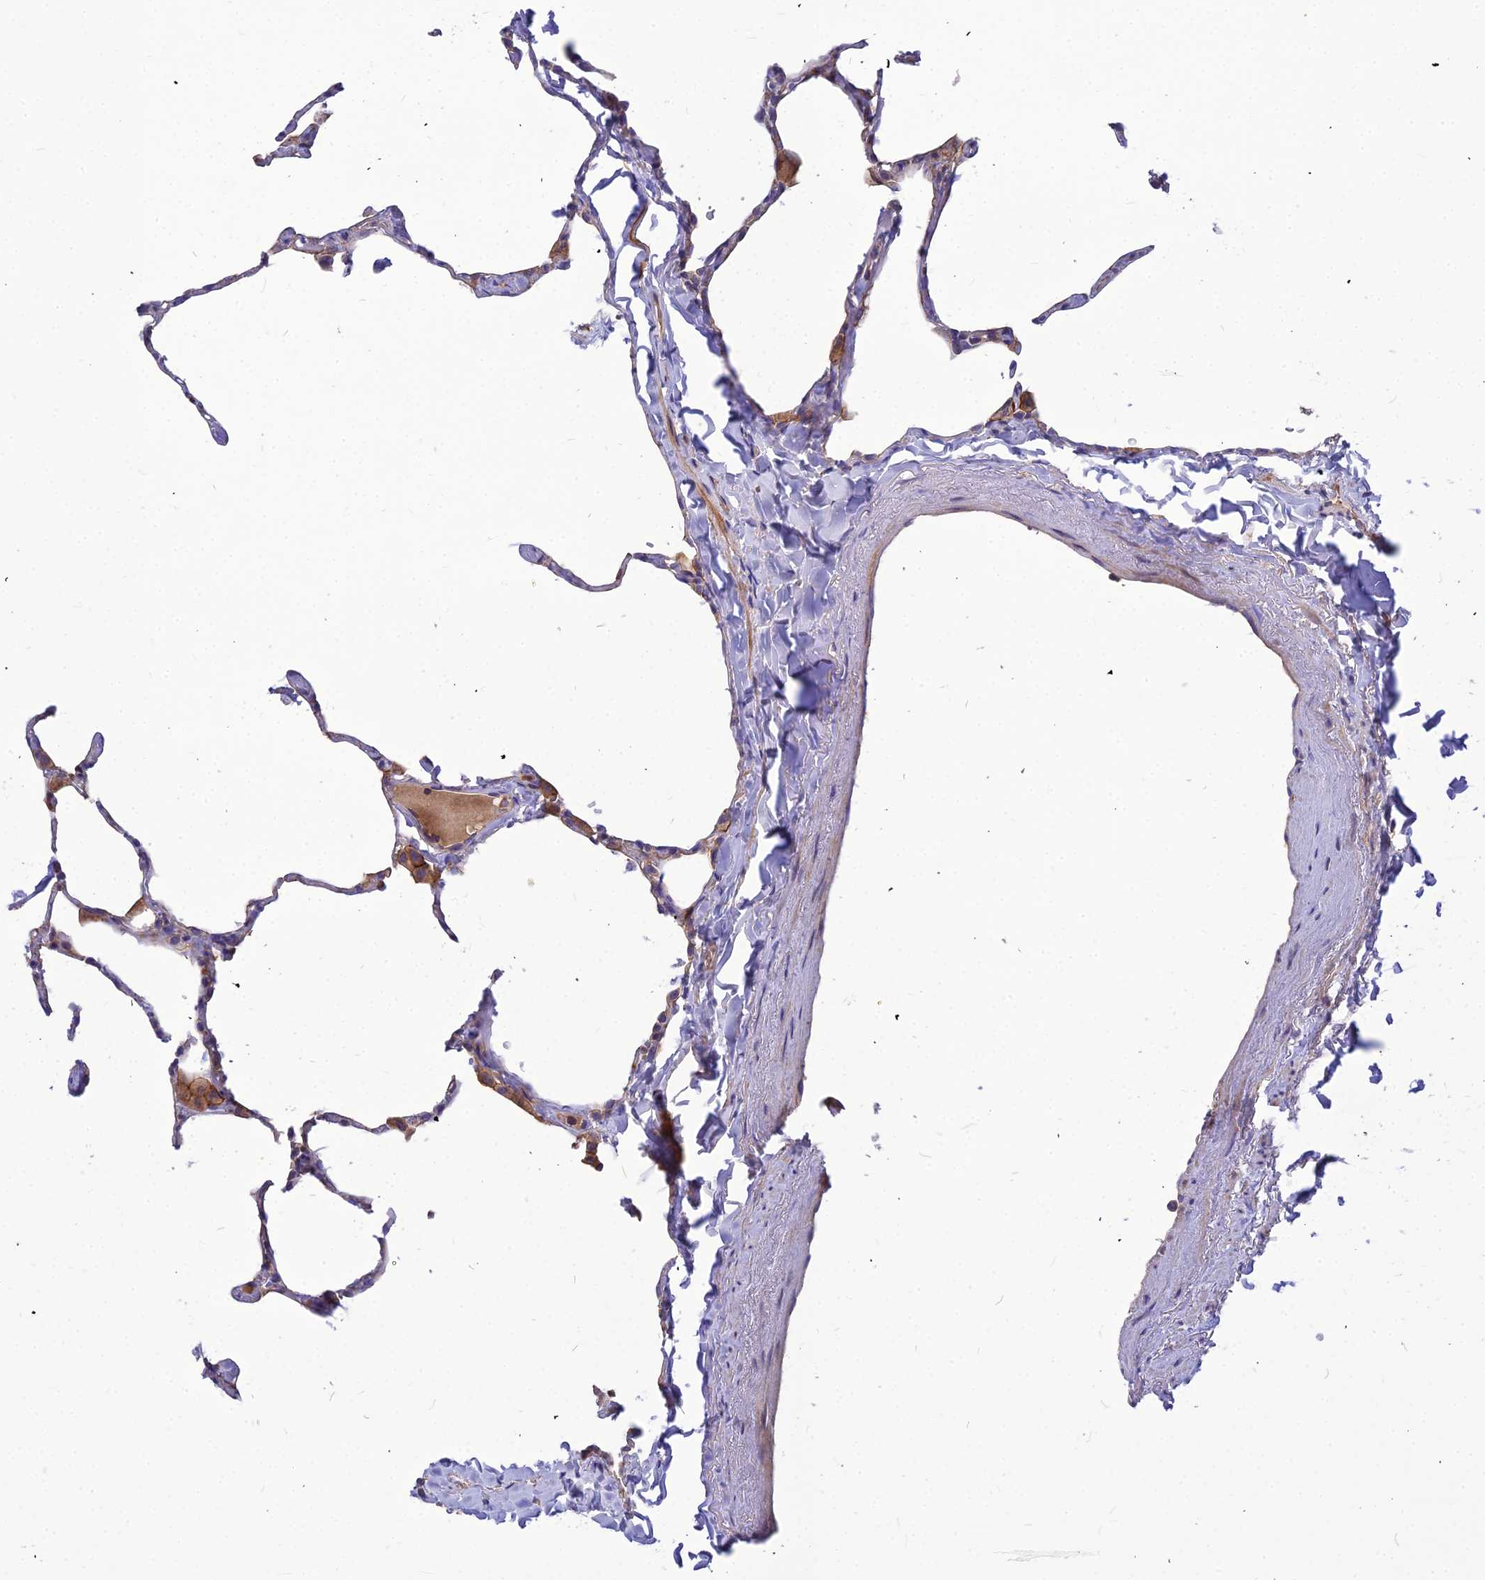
{"staining": {"intensity": "moderate", "quantity": "<25%", "location": "cytoplasmic/membranous"}, "tissue": "lung", "cell_type": "Alveolar cells", "image_type": "normal", "snomed": [{"axis": "morphology", "description": "Normal tissue, NOS"}, {"axis": "topography", "description": "Lung"}], "caption": "High-power microscopy captured an immunohistochemistry (IHC) micrograph of benign lung, revealing moderate cytoplasmic/membranous expression in about <25% of alveolar cells. (Brightfield microscopy of DAB IHC at high magnification).", "gene": "ASPHD1", "patient": {"sex": "male", "age": 65}}